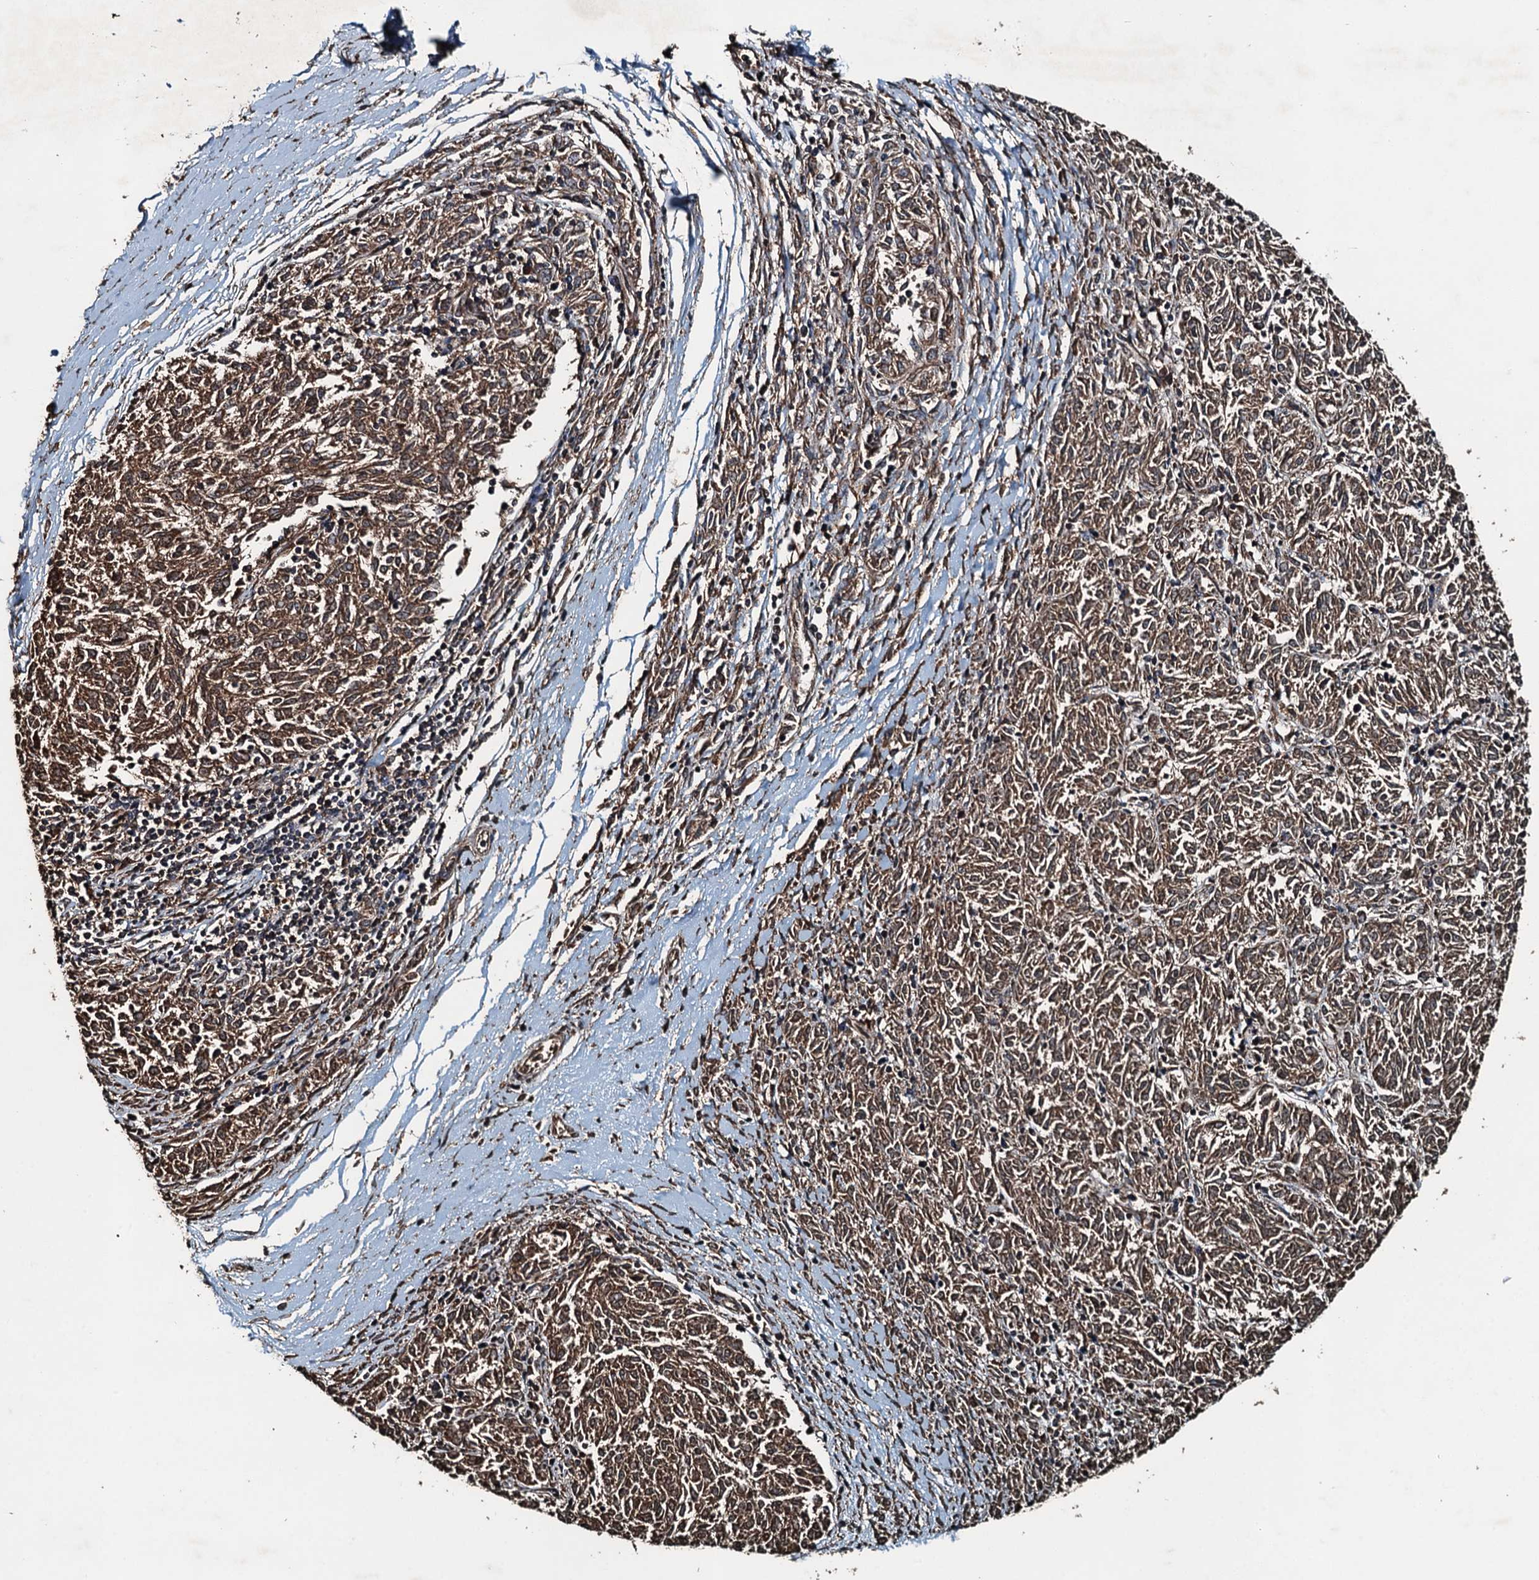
{"staining": {"intensity": "moderate", "quantity": ">75%", "location": "cytoplasmic/membranous"}, "tissue": "melanoma", "cell_type": "Tumor cells", "image_type": "cancer", "snomed": [{"axis": "morphology", "description": "Malignant melanoma, NOS"}, {"axis": "topography", "description": "Skin"}], "caption": "DAB (3,3'-diaminobenzidine) immunohistochemical staining of human malignant melanoma exhibits moderate cytoplasmic/membranous protein expression in approximately >75% of tumor cells.", "gene": "TCTN1", "patient": {"sex": "female", "age": 72}}